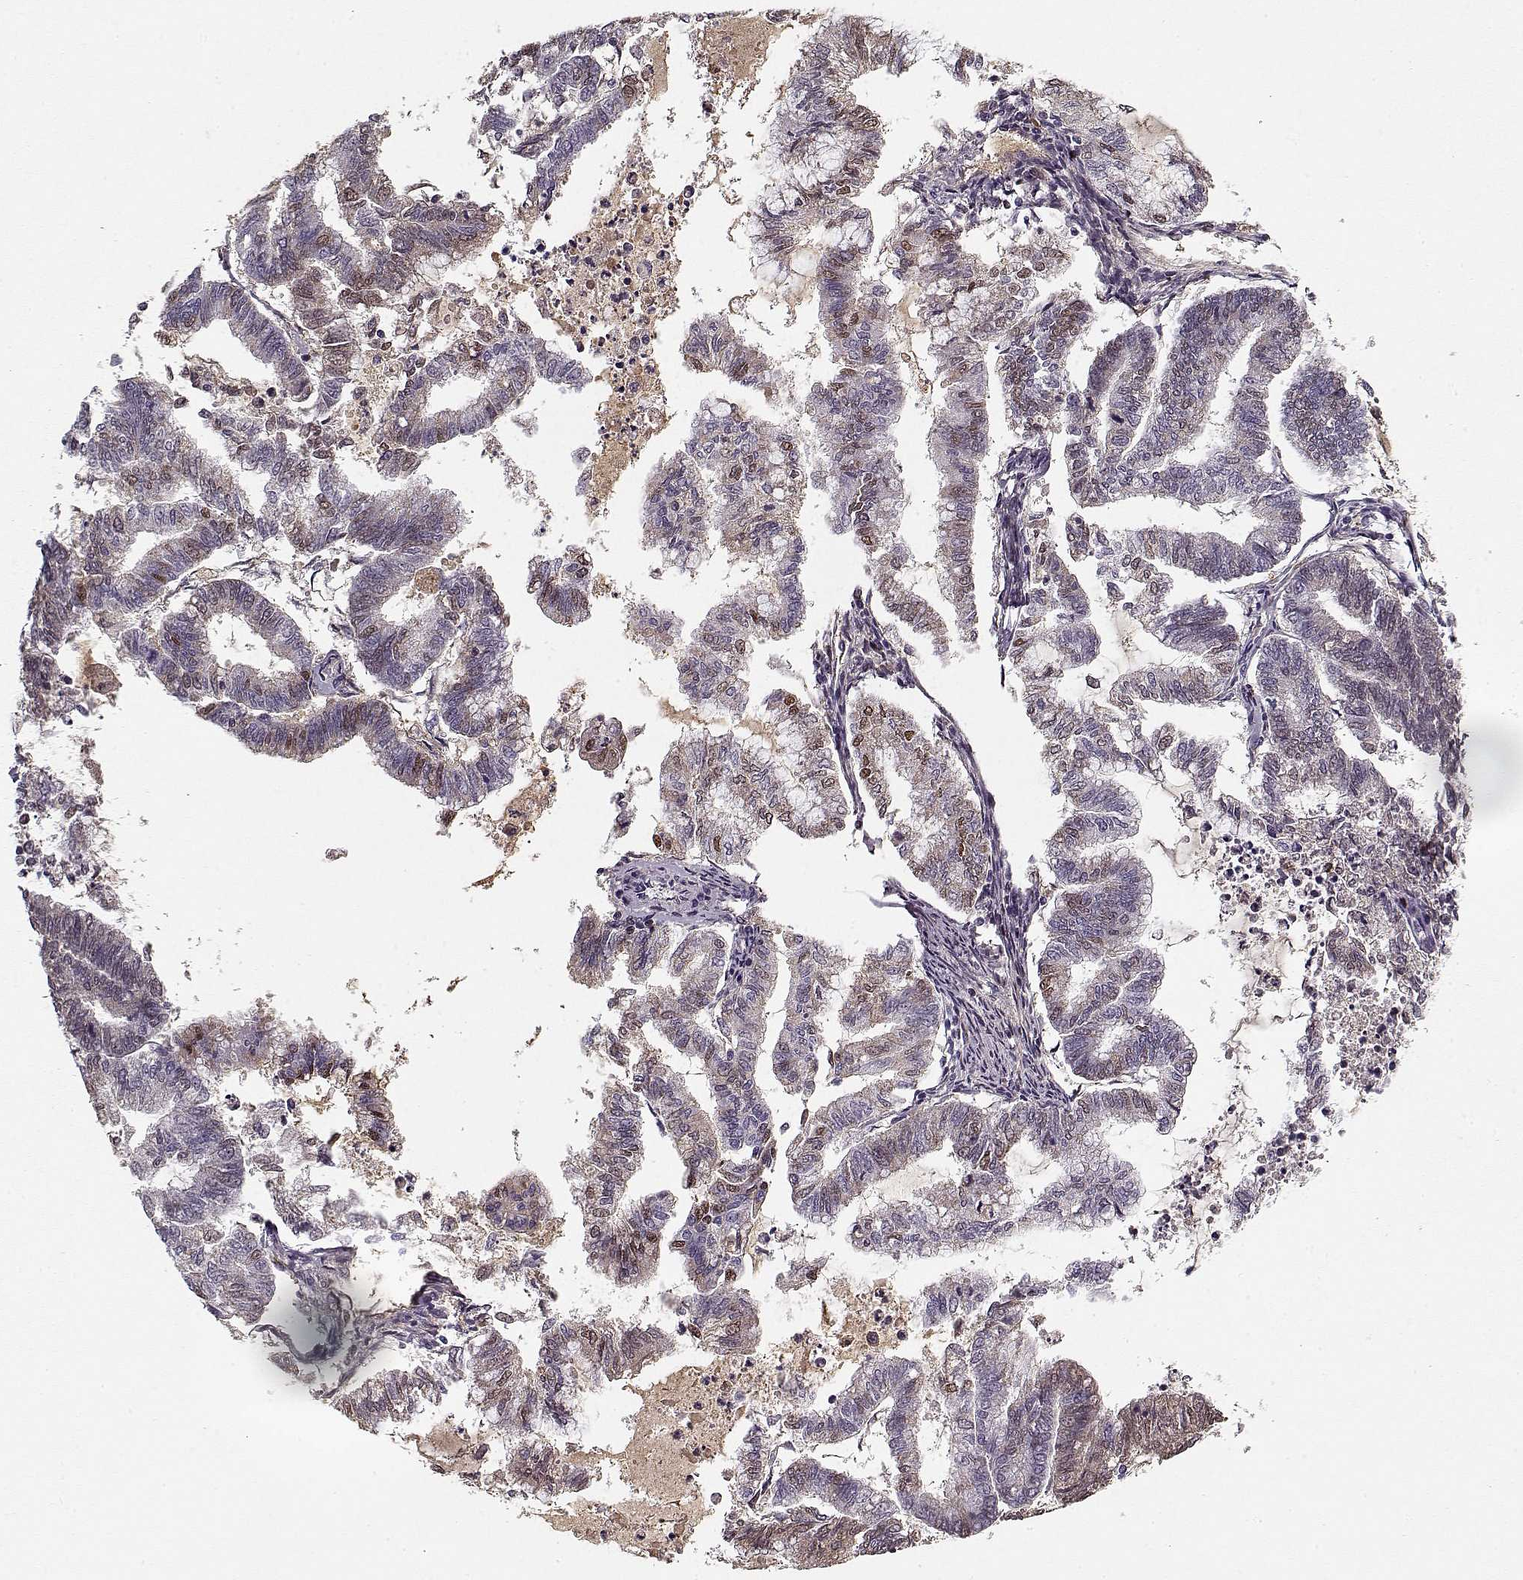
{"staining": {"intensity": "moderate", "quantity": "<25%", "location": "cytoplasmic/membranous,nuclear"}, "tissue": "endometrial cancer", "cell_type": "Tumor cells", "image_type": "cancer", "snomed": [{"axis": "morphology", "description": "Adenocarcinoma, NOS"}, {"axis": "topography", "description": "Endometrium"}], "caption": "The immunohistochemical stain labels moderate cytoplasmic/membranous and nuclear staining in tumor cells of endometrial adenocarcinoma tissue. Using DAB (brown) and hematoxylin (blue) stains, captured at high magnification using brightfield microscopy.", "gene": "LUM", "patient": {"sex": "female", "age": 79}}